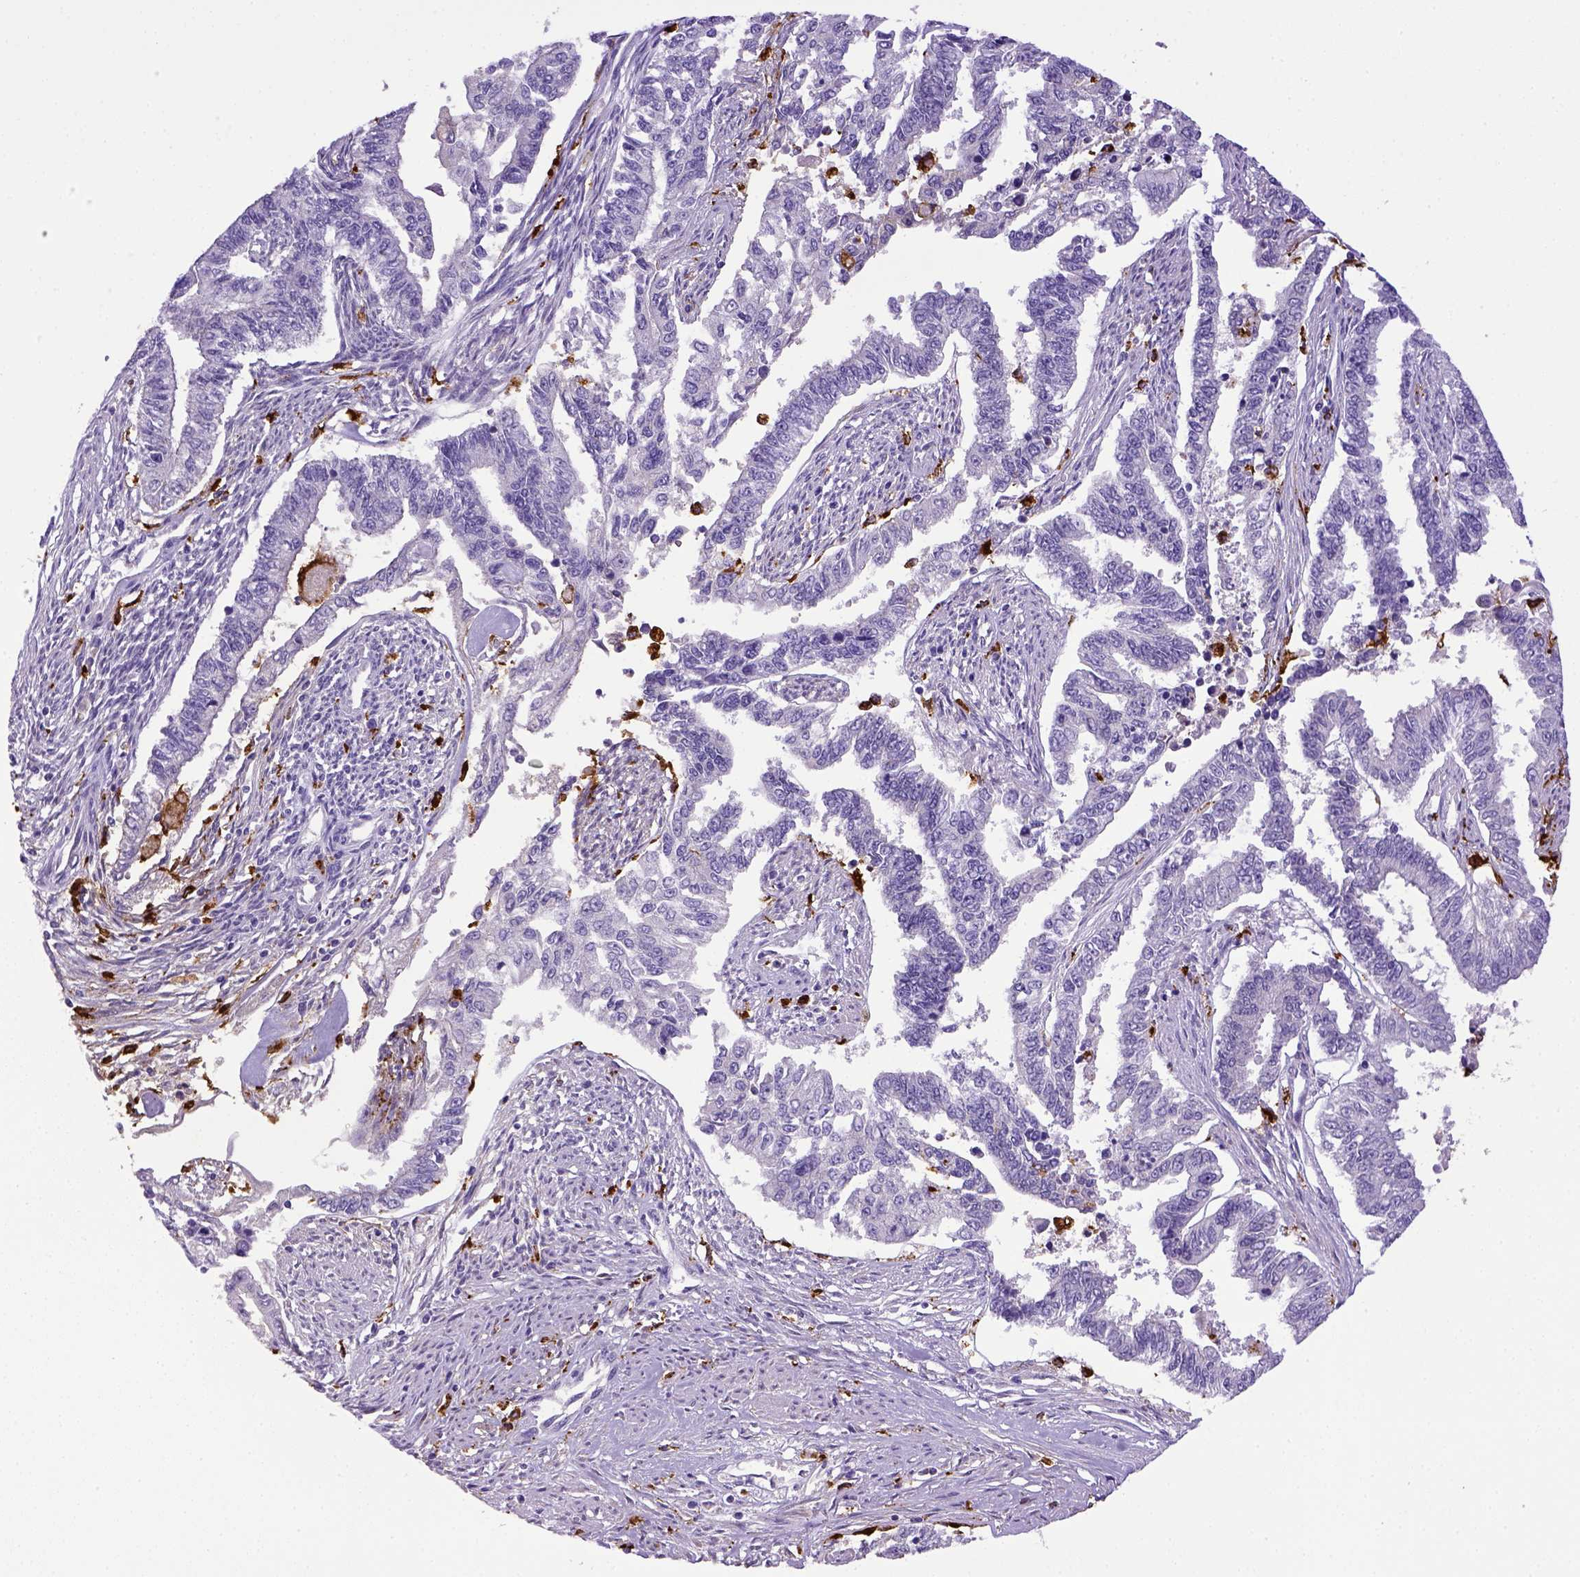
{"staining": {"intensity": "negative", "quantity": "none", "location": "none"}, "tissue": "endometrial cancer", "cell_type": "Tumor cells", "image_type": "cancer", "snomed": [{"axis": "morphology", "description": "Adenocarcinoma, NOS"}, {"axis": "topography", "description": "Uterus"}], "caption": "Endometrial cancer was stained to show a protein in brown. There is no significant expression in tumor cells.", "gene": "CD68", "patient": {"sex": "female", "age": 59}}